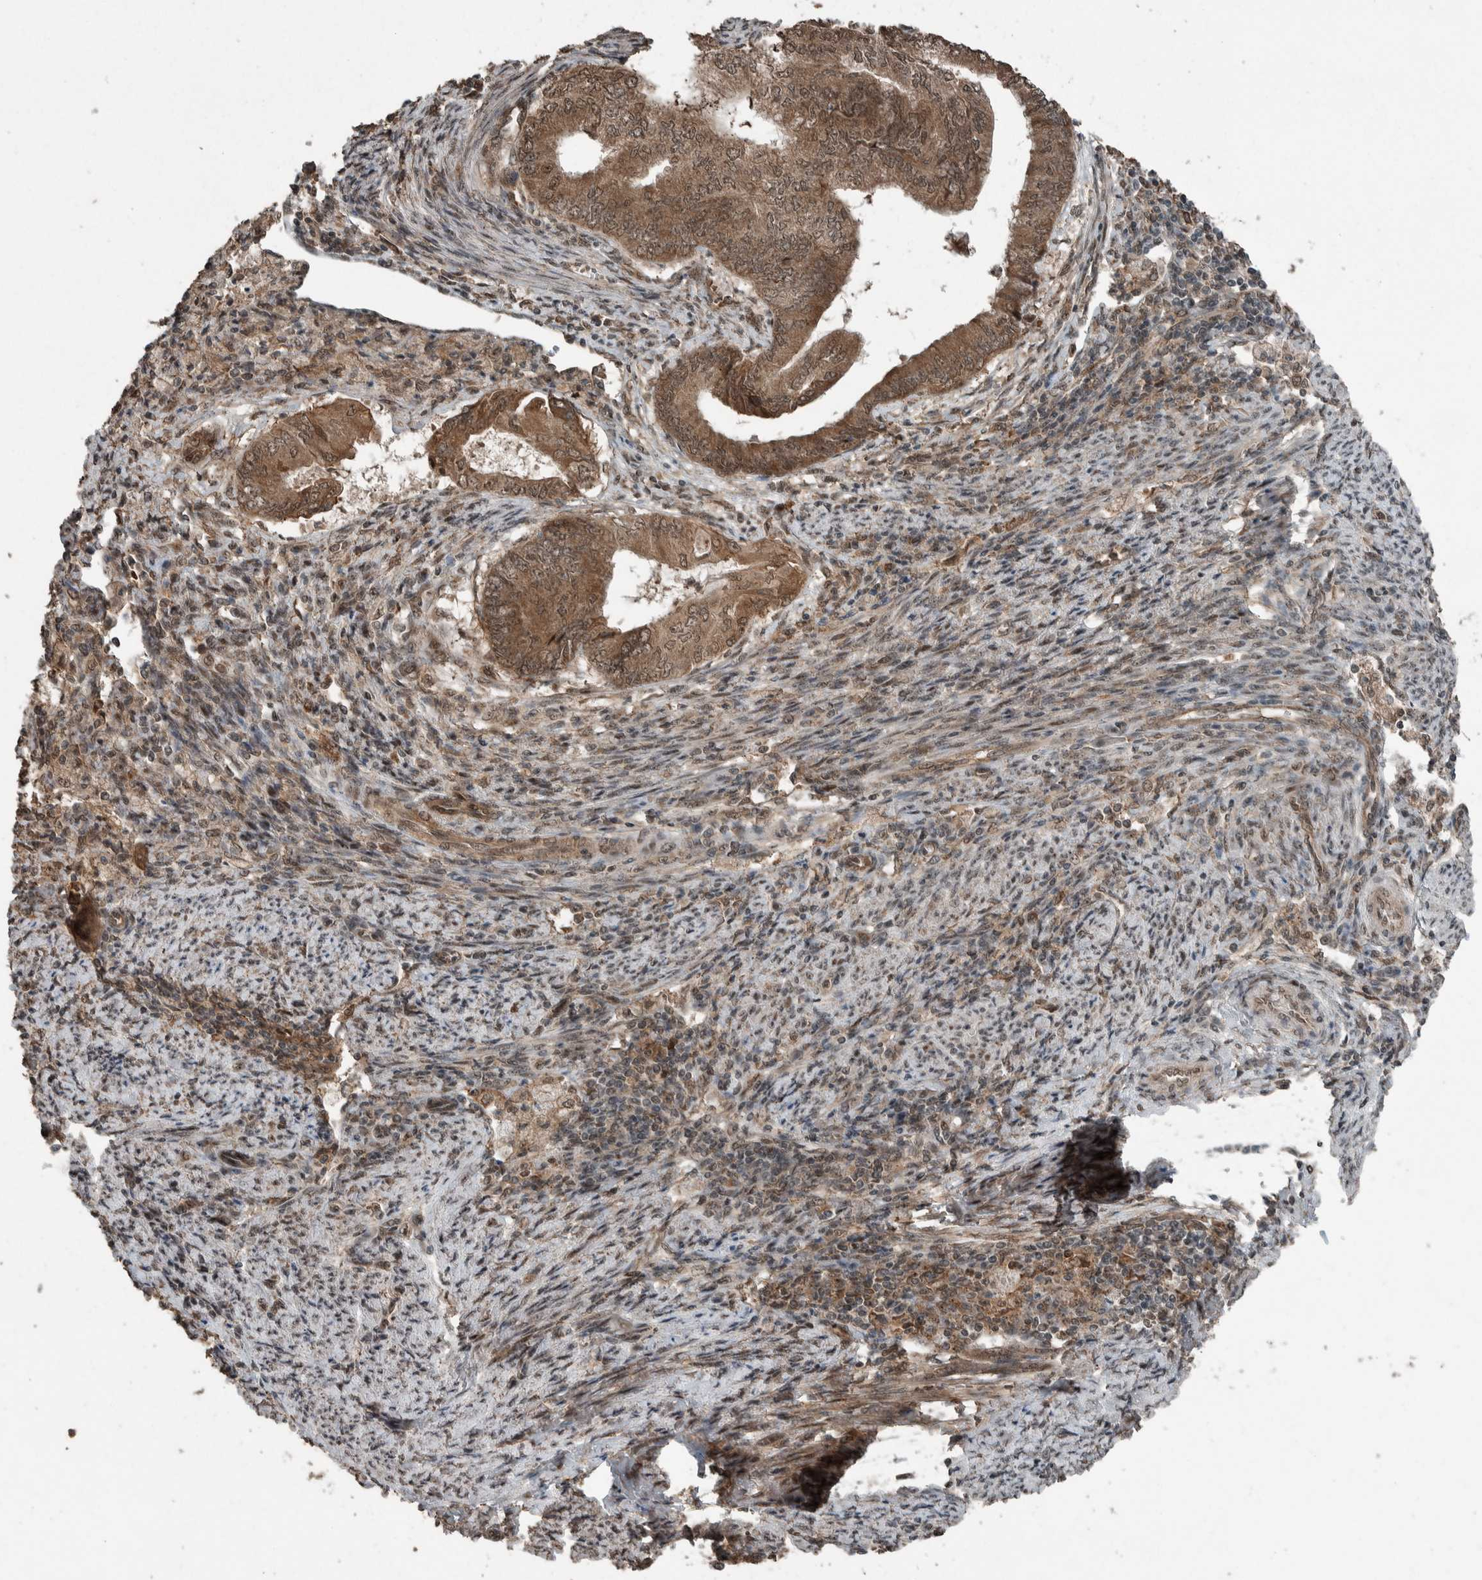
{"staining": {"intensity": "moderate", "quantity": ">75%", "location": "cytoplasmic/membranous,nuclear"}, "tissue": "endometrial cancer", "cell_type": "Tumor cells", "image_type": "cancer", "snomed": [{"axis": "morphology", "description": "Polyp, NOS"}, {"axis": "morphology", "description": "Adenocarcinoma, NOS"}, {"axis": "morphology", "description": "Adenoma, NOS"}, {"axis": "topography", "description": "Endometrium"}], "caption": "A histopathology image of polyp (endometrial) stained for a protein demonstrates moderate cytoplasmic/membranous and nuclear brown staining in tumor cells.", "gene": "MYO1E", "patient": {"sex": "female", "age": 79}}